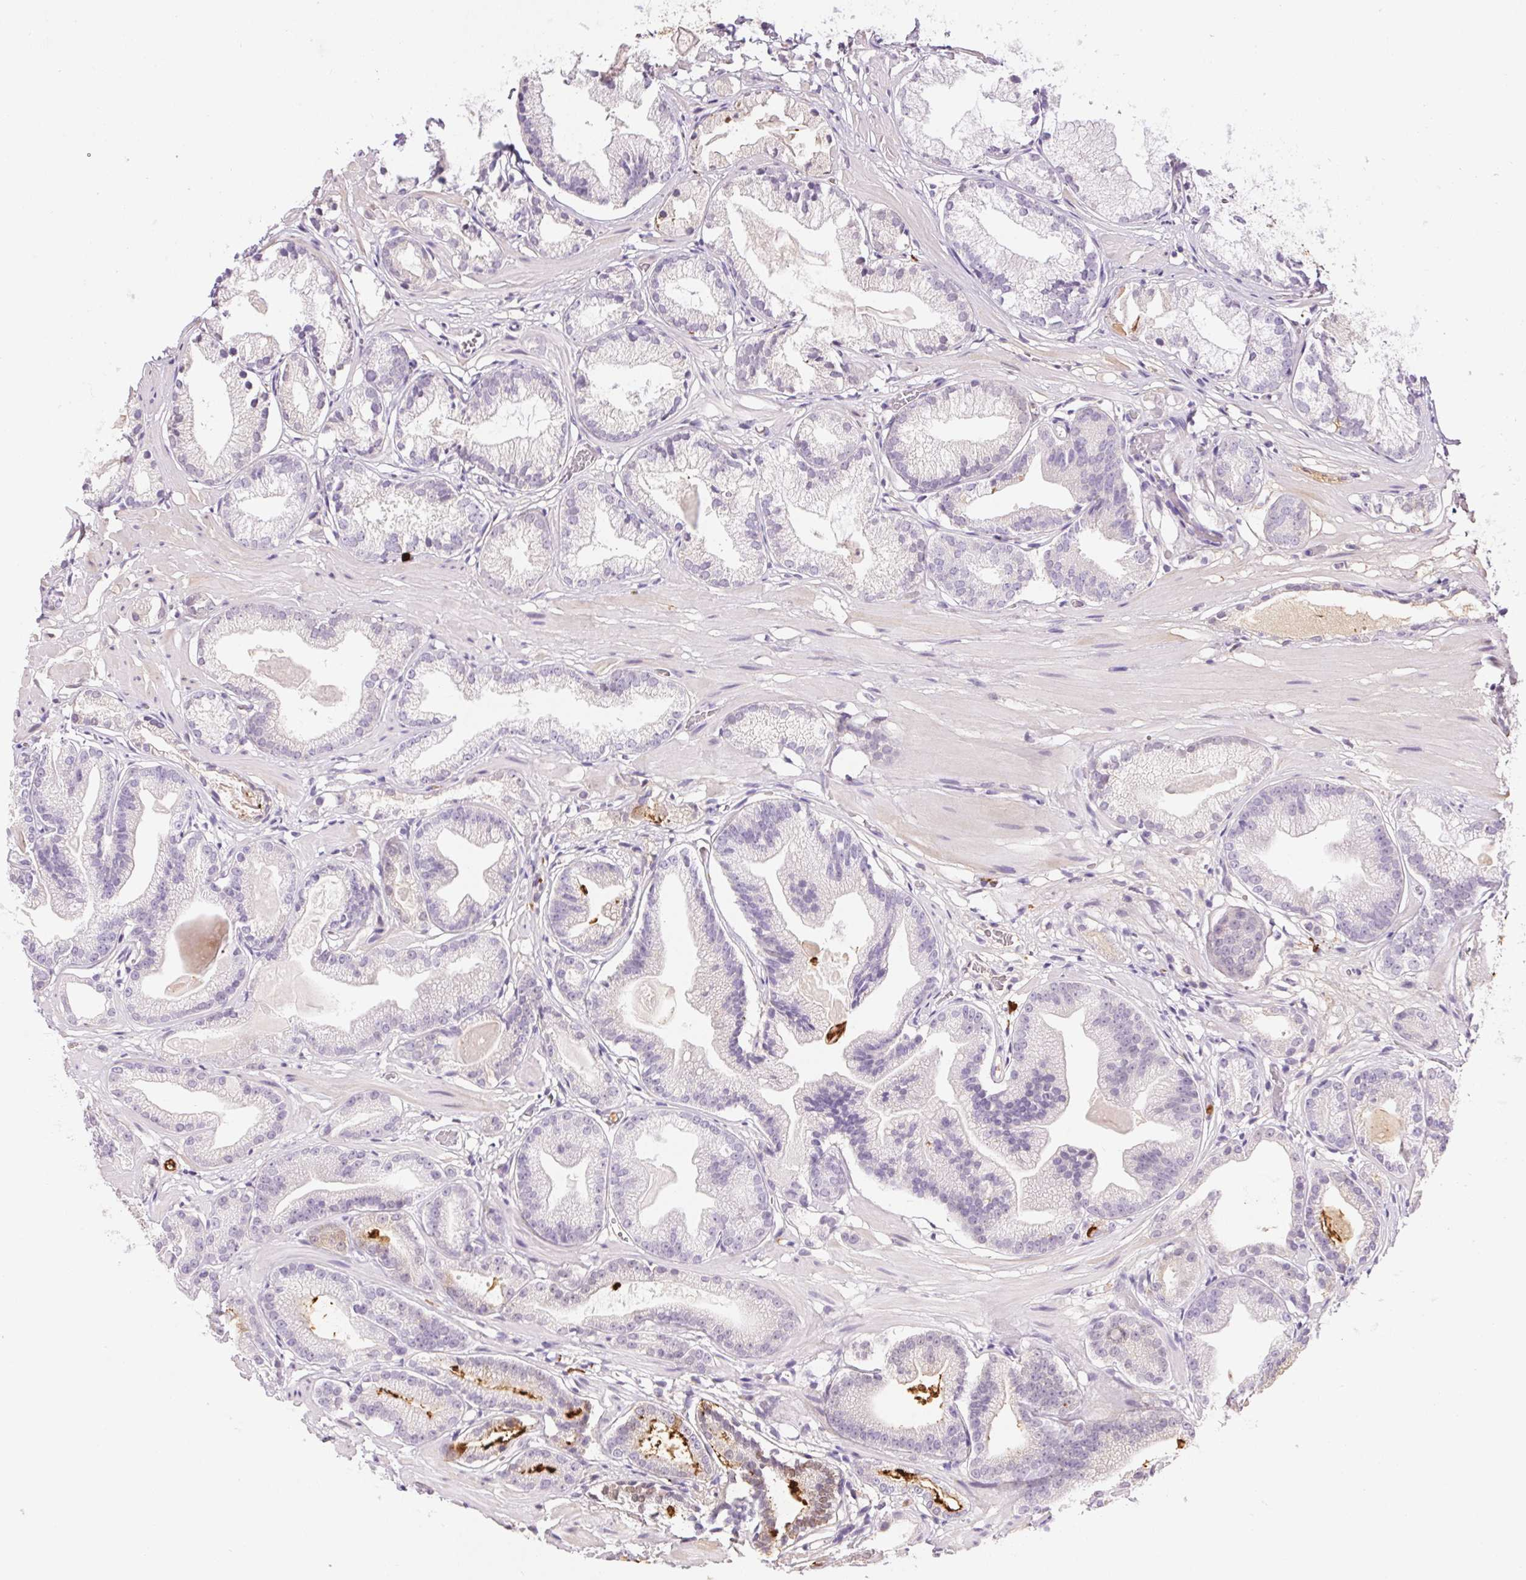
{"staining": {"intensity": "negative", "quantity": "none", "location": "none"}, "tissue": "prostate cancer", "cell_type": "Tumor cells", "image_type": "cancer", "snomed": [{"axis": "morphology", "description": "Adenocarcinoma, Low grade"}, {"axis": "topography", "description": "Prostate"}], "caption": "Image shows no significant protein positivity in tumor cells of prostate low-grade adenocarcinoma.", "gene": "ORM1", "patient": {"sex": "male", "age": 57}}